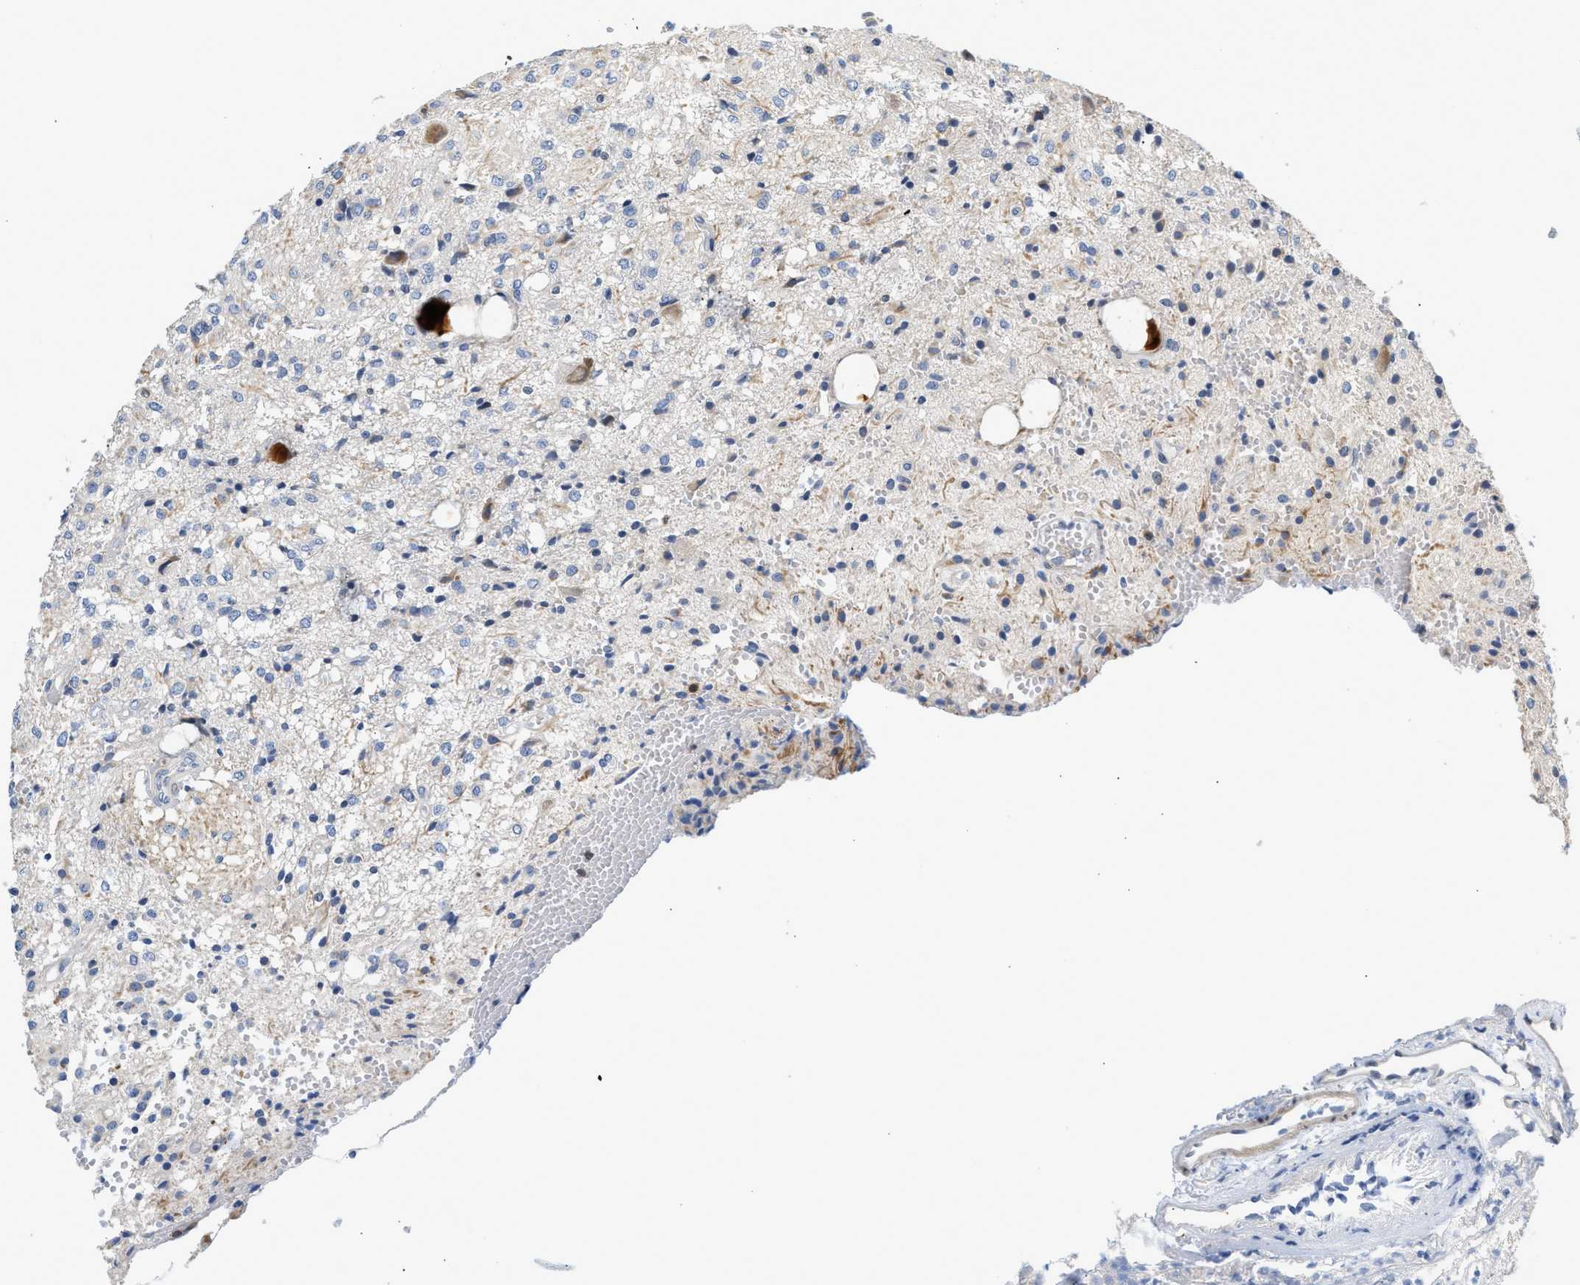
{"staining": {"intensity": "negative", "quantity": "none", "location": "none"}, "tissue": "glioma", "cell_type": "Tumor cells", "image_type": "cancer", "snomed": [{"axis": "morphology", "description": "Glioma, malignant, High grade"}, {"axis": "topography", "description": "Brain"}], "caption": "IHC histopathology image of neoplastic tissue: human glioma stained with DAB demonstrates no significant protein positivity in tumor cells.", "gene": "SLIT2", "patient": {"sex": "female", "age": 59}}